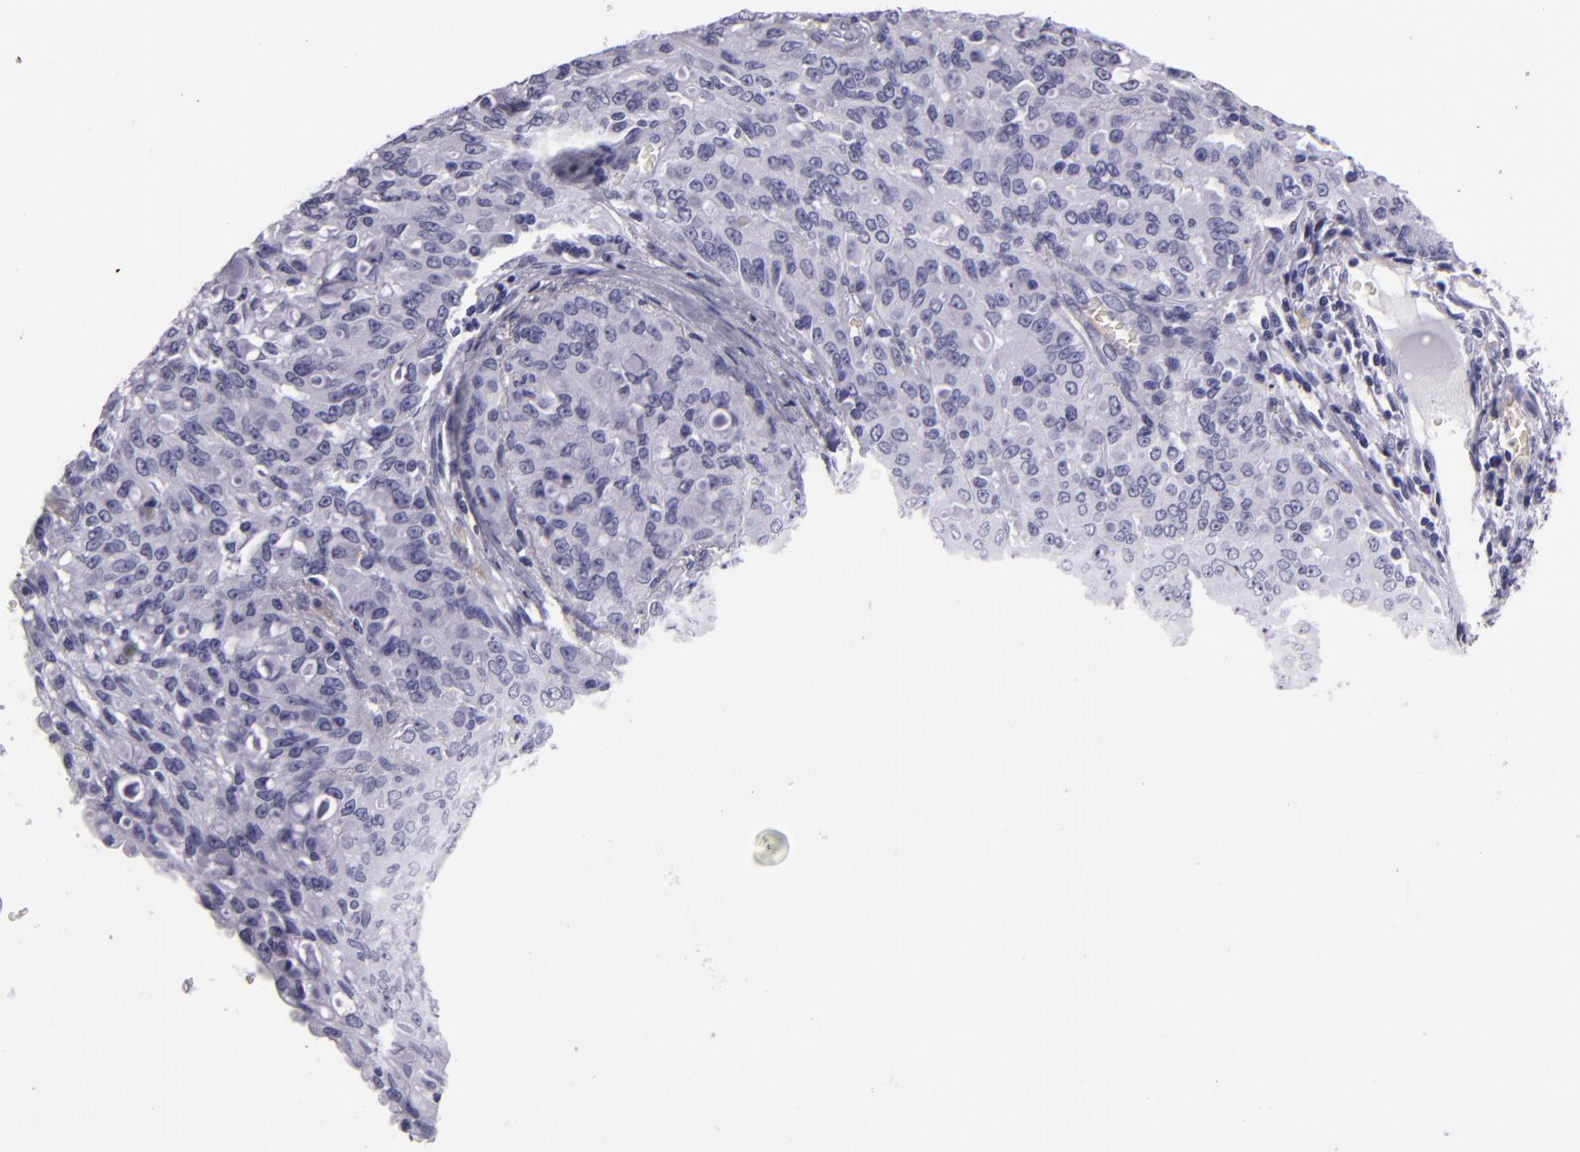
{"staining": {"intensity": "negative", "quantity": "none", "location": "none"}, "tissue": "lung cancer", "cell_type": "Tumor cells", "image_type": "cancer", "snomed": [{"axis": "morphology", "description": "Adenocarcinoma, NOS"}, {"axis": "topography", "description": "Lung"}], "caption": "A micrograph of lung cancer stained for a protein demonstrates no brown staining in tumor cells. Brightfield microscopy of immunohistochemistry stained with DAB (brown) and hematoxylin (blue), captured at high magnification.", "gene": "CR2", "patient": {"sex": "female", "age": 44}}